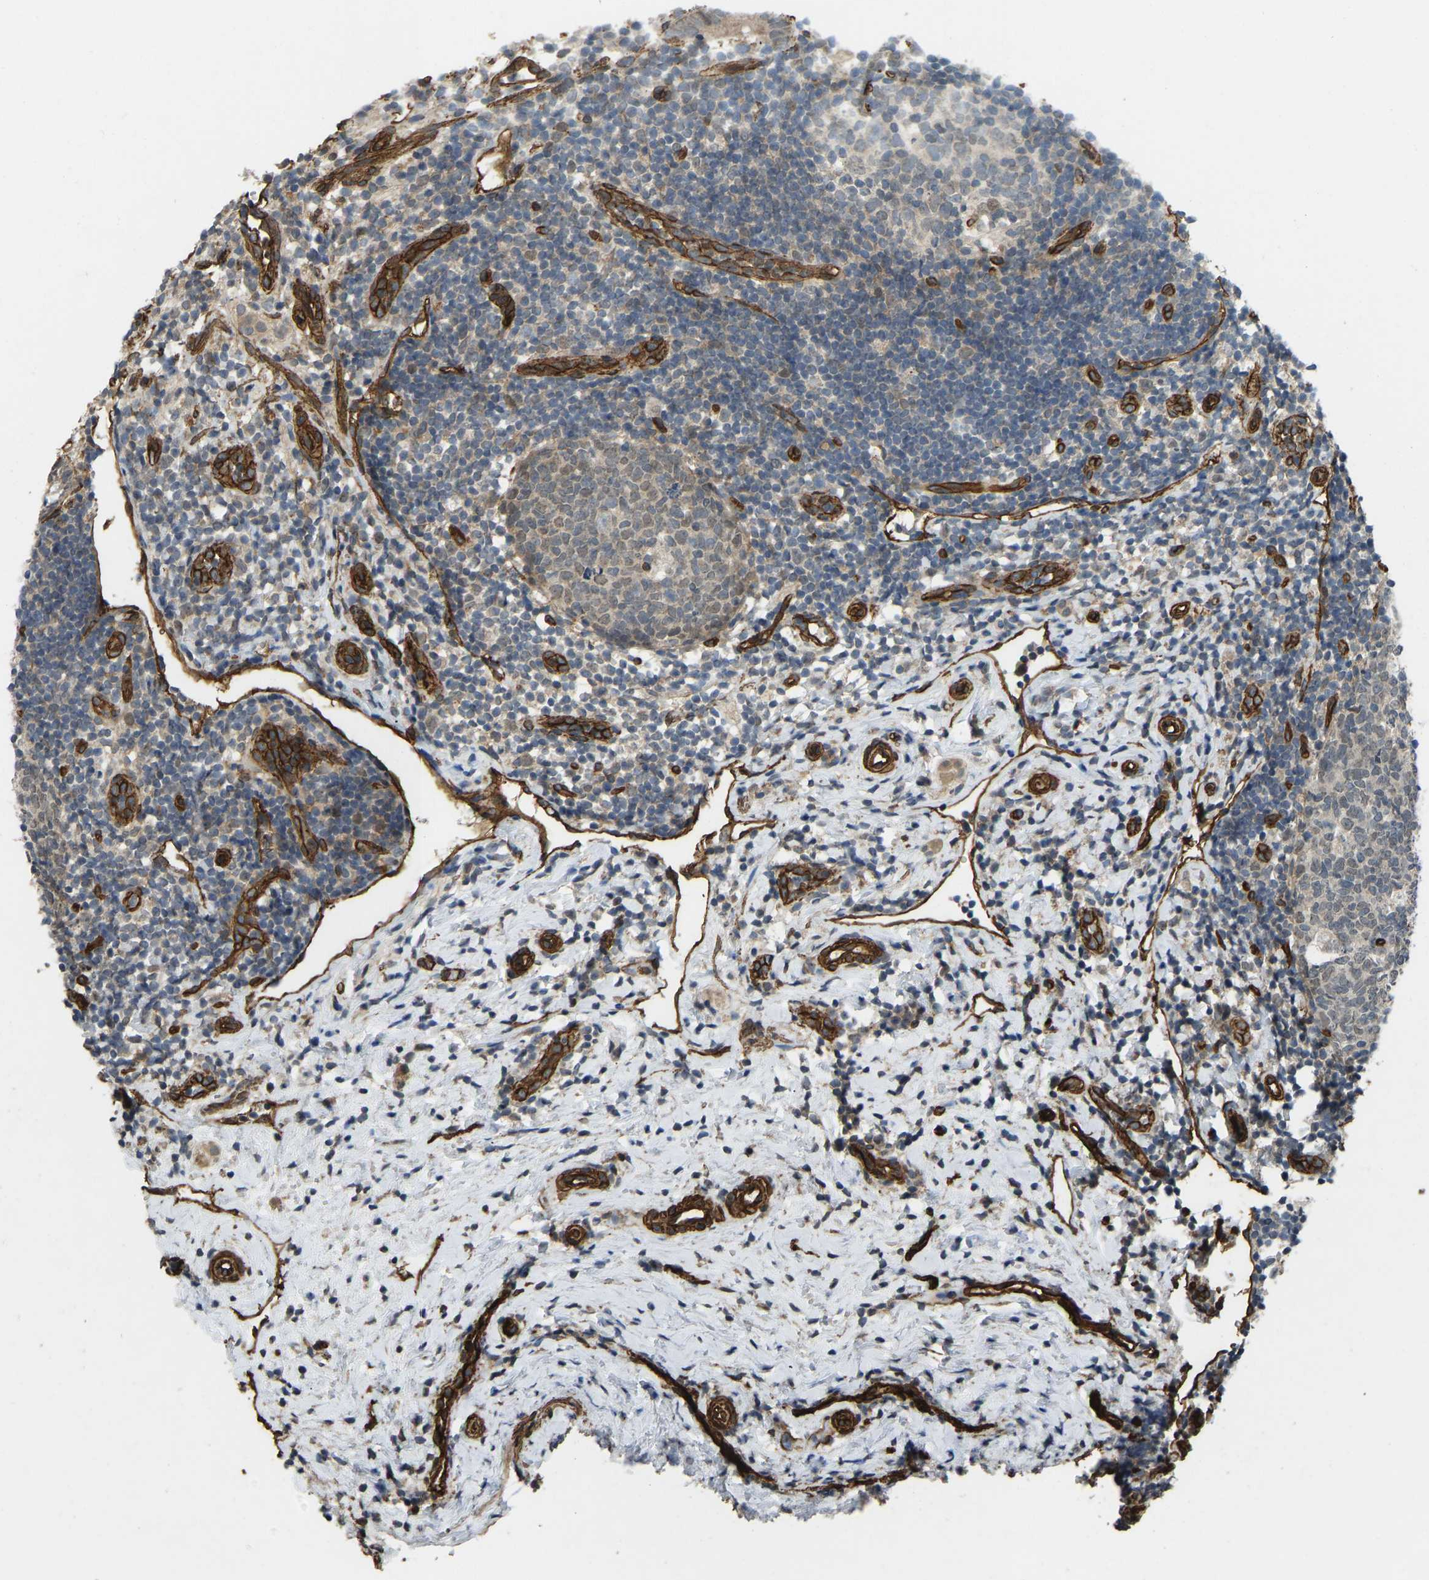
{"staining": {"intensity": "weak", "quantity": "25%-75%", "location": "cytoplasmic/membranous"}, "tissue": "appendix", "cell_type": "Glandular cells", "image_type": "normal", "snomed": [{"axis": "morphology", "description": "Normal tissue, NOS"}, {"axis": "topography", "description": "Appendix"}], "caption": "IHC staining of normal appendix, which displays low levels of weak cytoplasmic/membranous staining in about 25%-75% of glandular cells indicating weak cytoplasmic/membranous protein staining. The staining was performed using DAB (brown) for protein detection and nuclei were counterstained in hematoxylin (blue).", "gene": "NMB", "patient": {"sex": "female", "age": 20}}